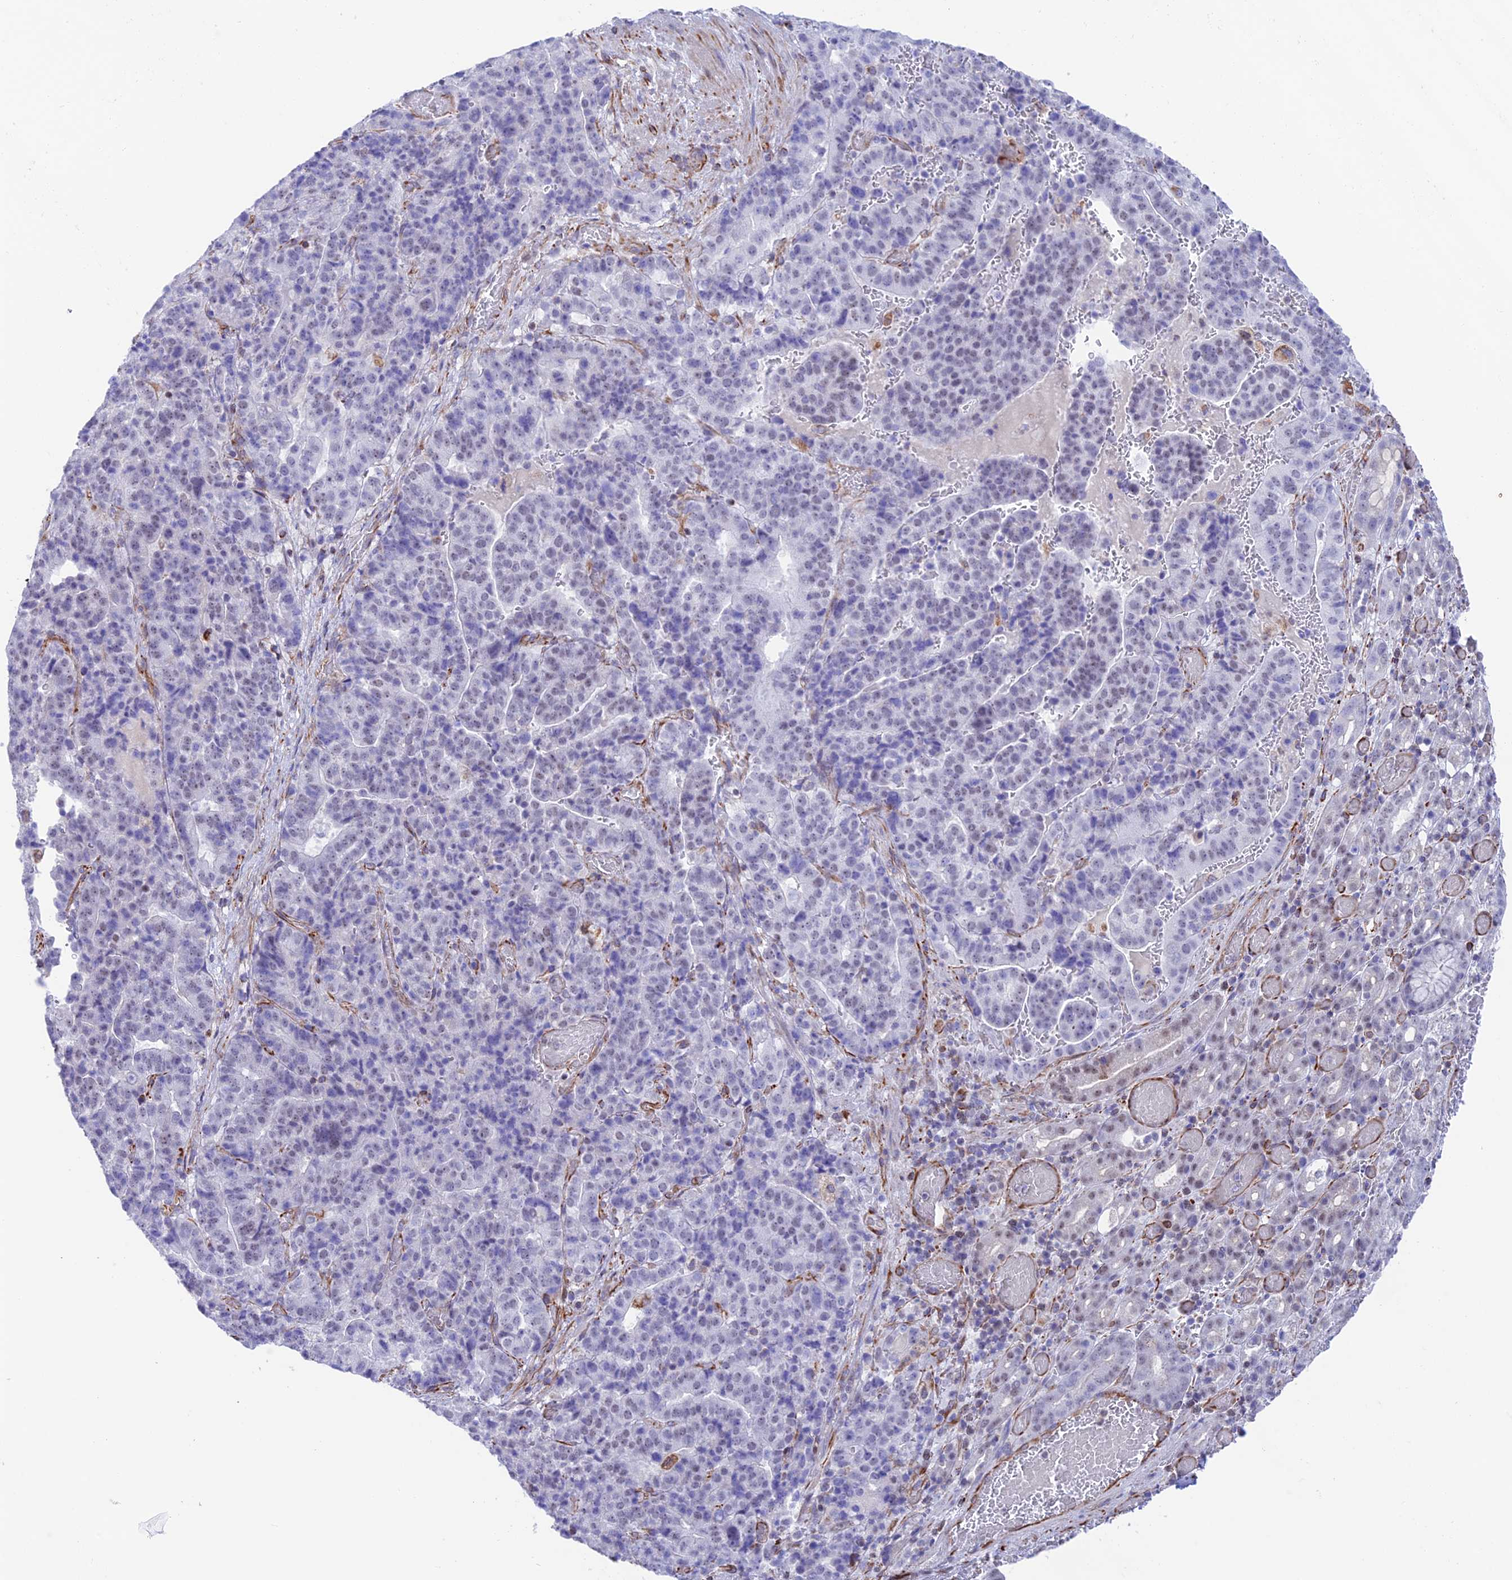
{"staining": {"intensity": "negative", "quantity": "none", "location": "none"}, "tissue": "stomach cancer", "cell_type": "Tumor cells", "image_type": "cancer", "snomed": [{"axis": "morphology", "description": "Adenocarcinoma, NOS"}, {"axis": "topography", "description": "Stomach"}], "caption": "This is an immunohistochemistry histopathology image of stomach cancer (adenocarcinoma). There is no staining in tumor cells.", "gene": "ZNF652", "patient": {"sex": "male", "age": 48}}